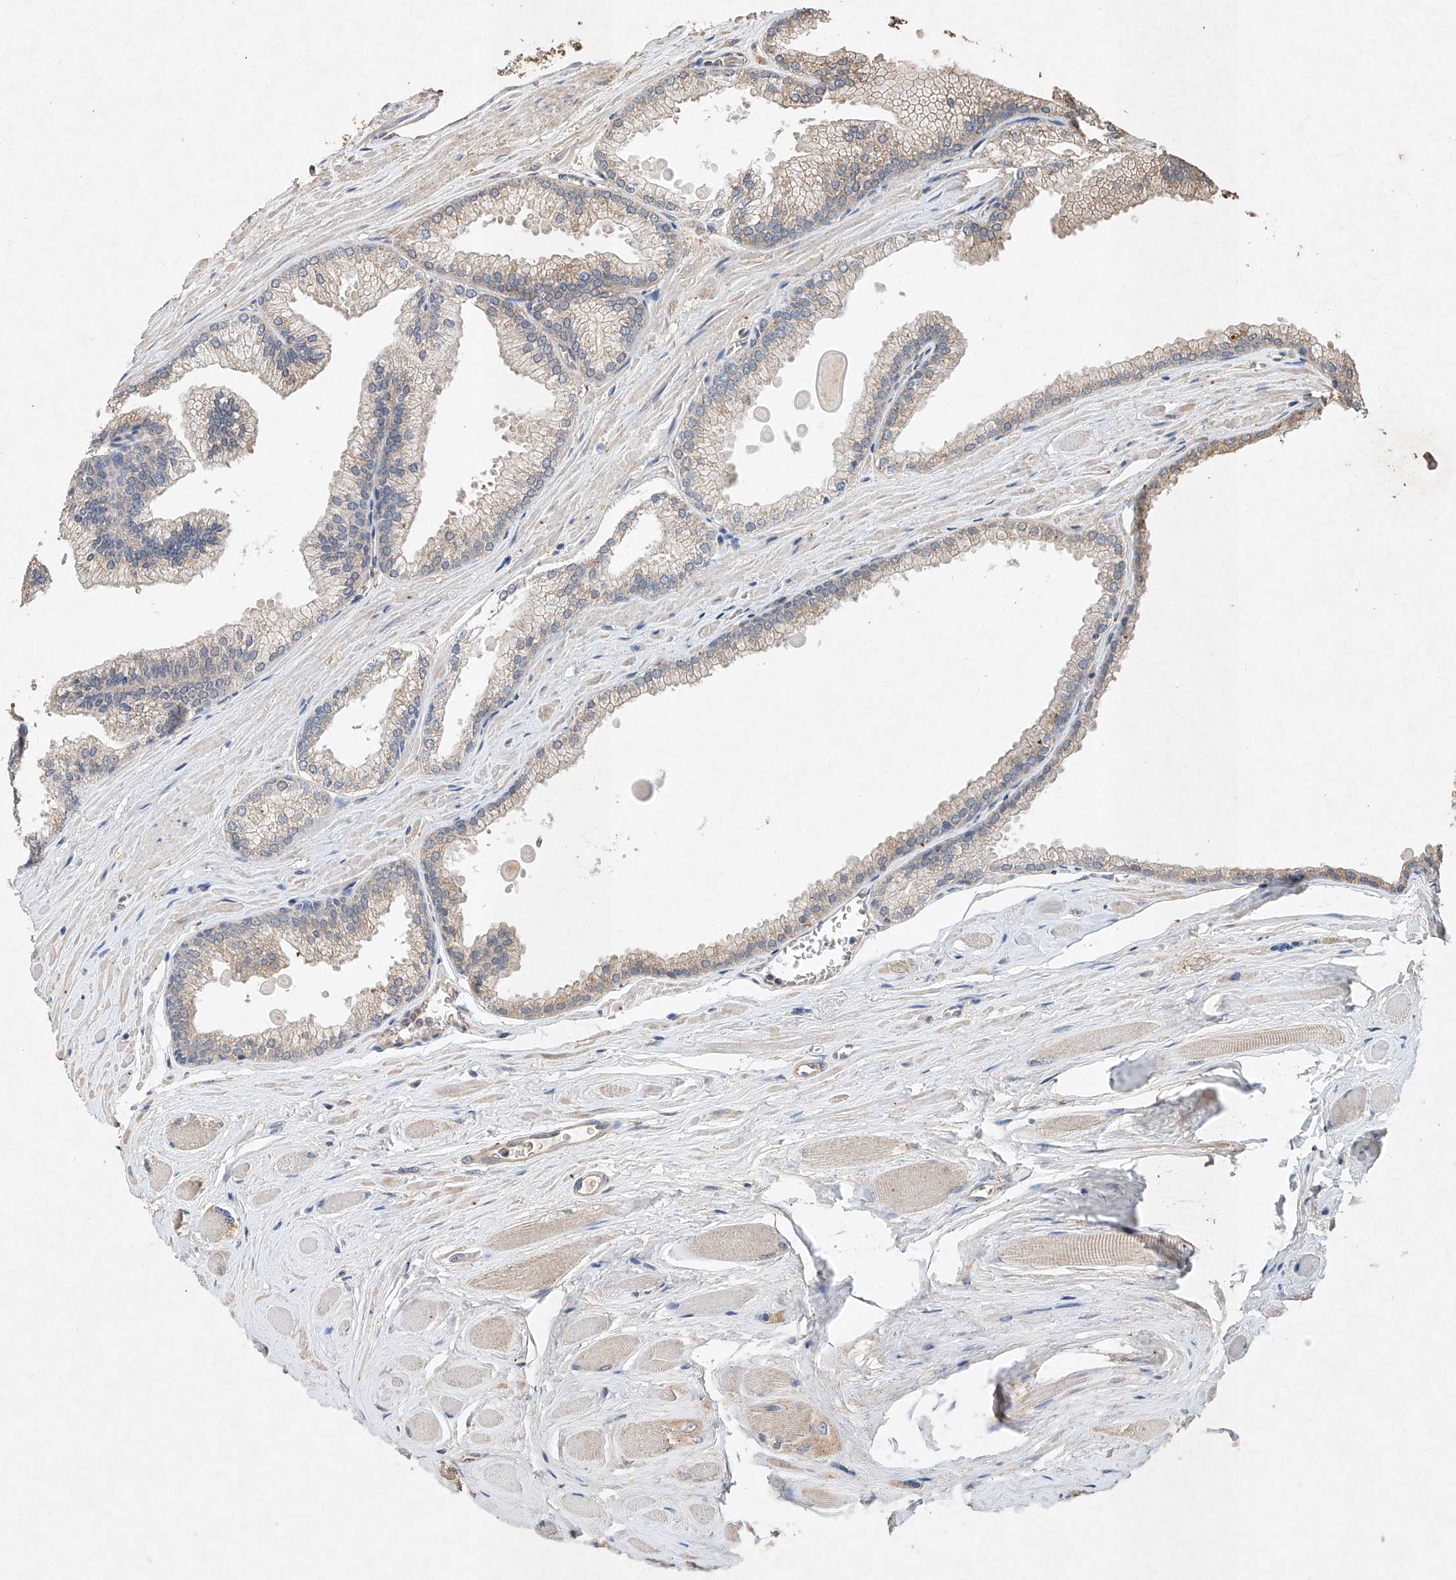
{"staining": {"intensity": "weak", "quantity": "<25%", "location": "cytoplasmic/membranous"}, "tissue": "prostate cancer", "cell_type": "Tumor cells", "image_type": "cancer", "snomed": [{"axis": "morphology", "description": "Adenocarcinoma, Low grade"}, {"axis": "topography", "description": "Prostate"}], "caption": "Tumor cells show no significant positivity in prostate adenocarcinoma (low-grade). (DAB immunohistochemistry (IHC) with hematoxylin counter stain).", "gene": "STK3", "patient": {"sex": "male", "age": 59}}